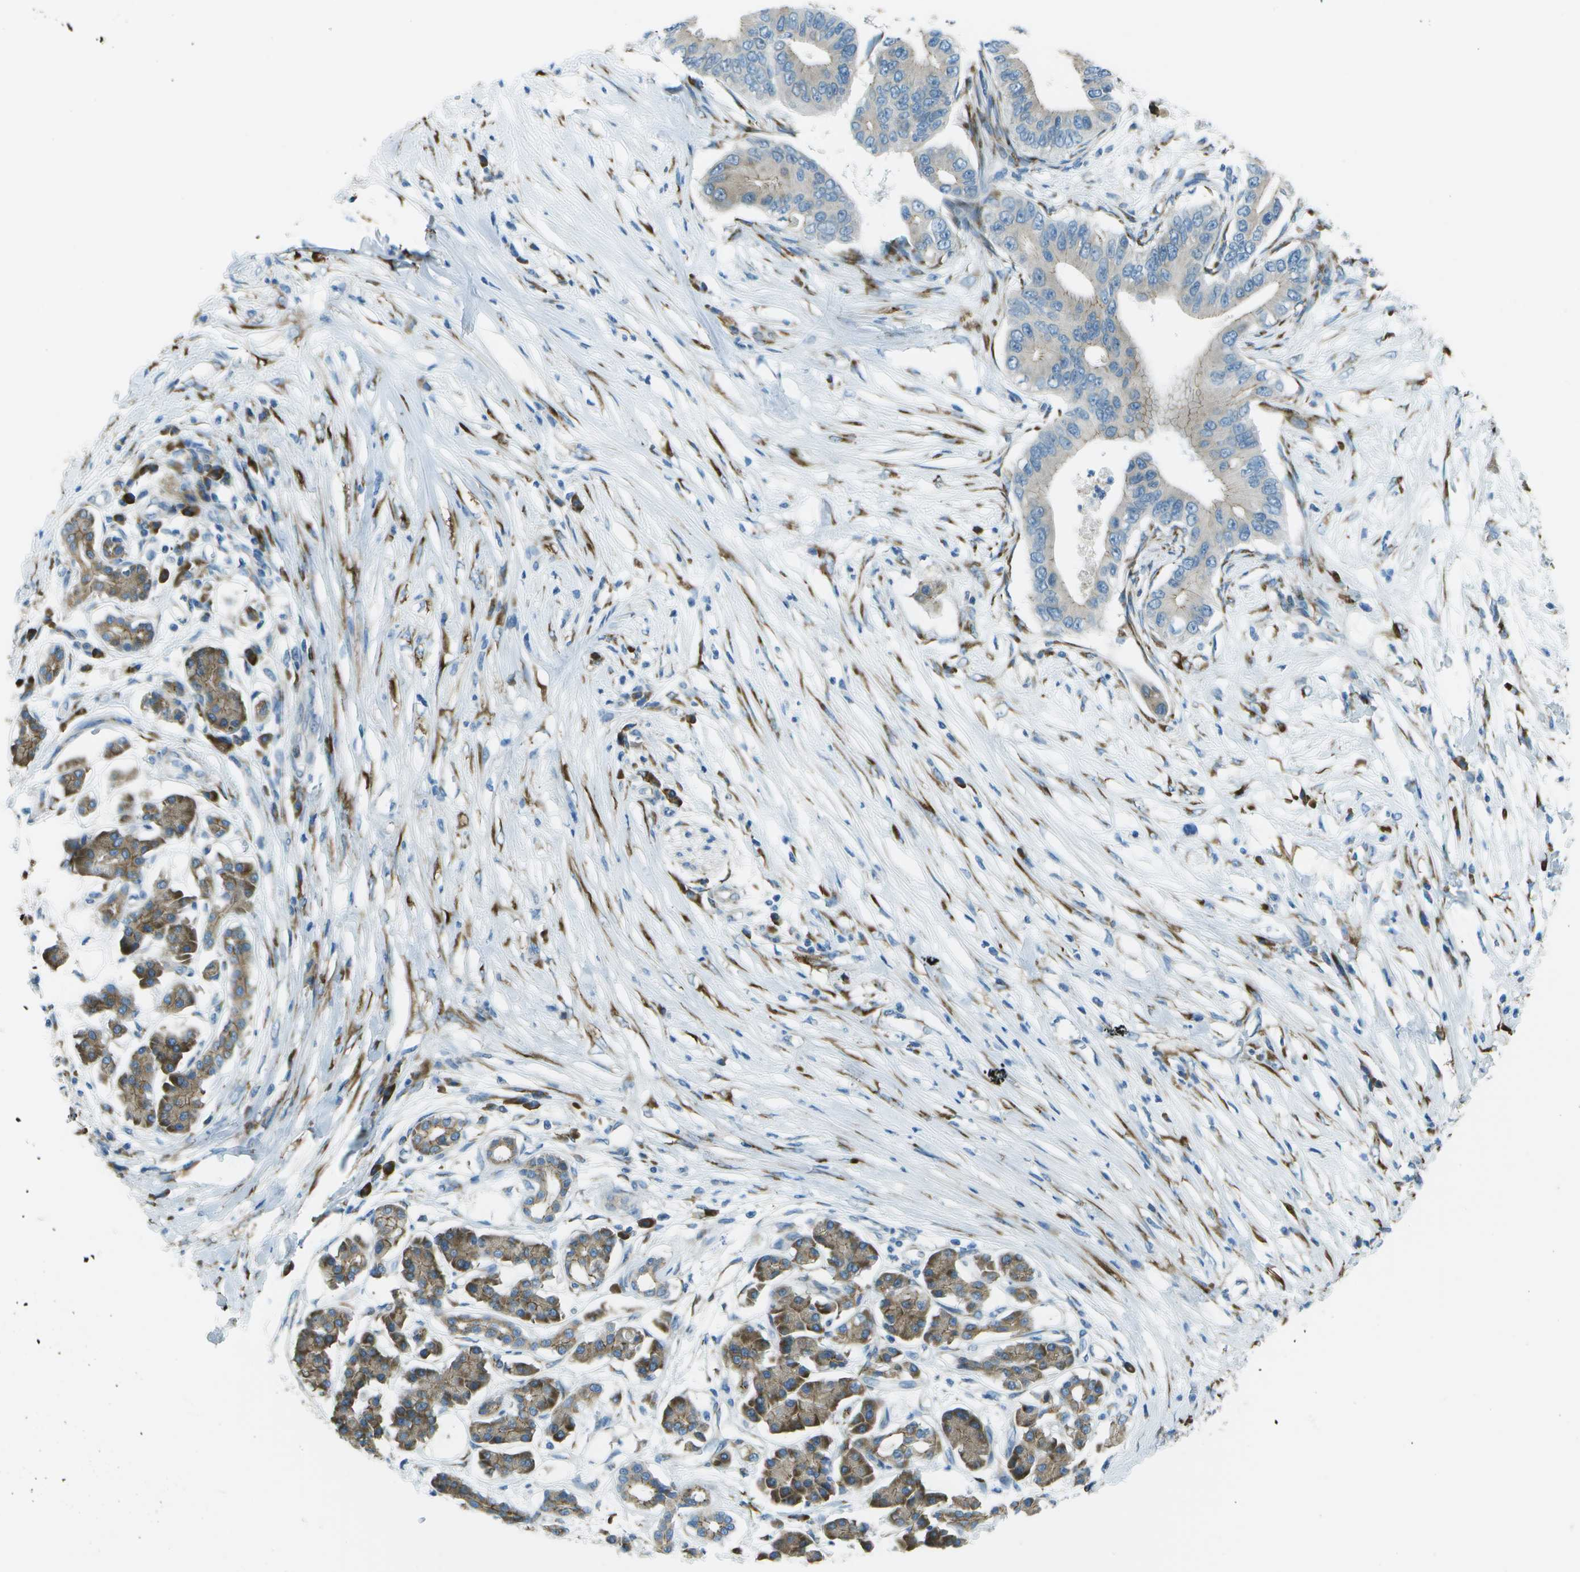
{"staining": {"intensity": "negative", "quantity": "none", "location": "none"}, "tissue": "pancreatic cancer", "cell_type": "Tumor cells", "image_type": "cancer", "snomed": [{"axis": "morphology", "description": "Adenocarcinoma, NOS"}, {"axis": "topography", "description": "Pancreas"}], "caption": "A histopathology image of human pancreatic cancer (adenocarcinoma) is negative for staining in tumor cells.", "gene": "KCTD3", "patient": {"sex": "male", "age": 77}}